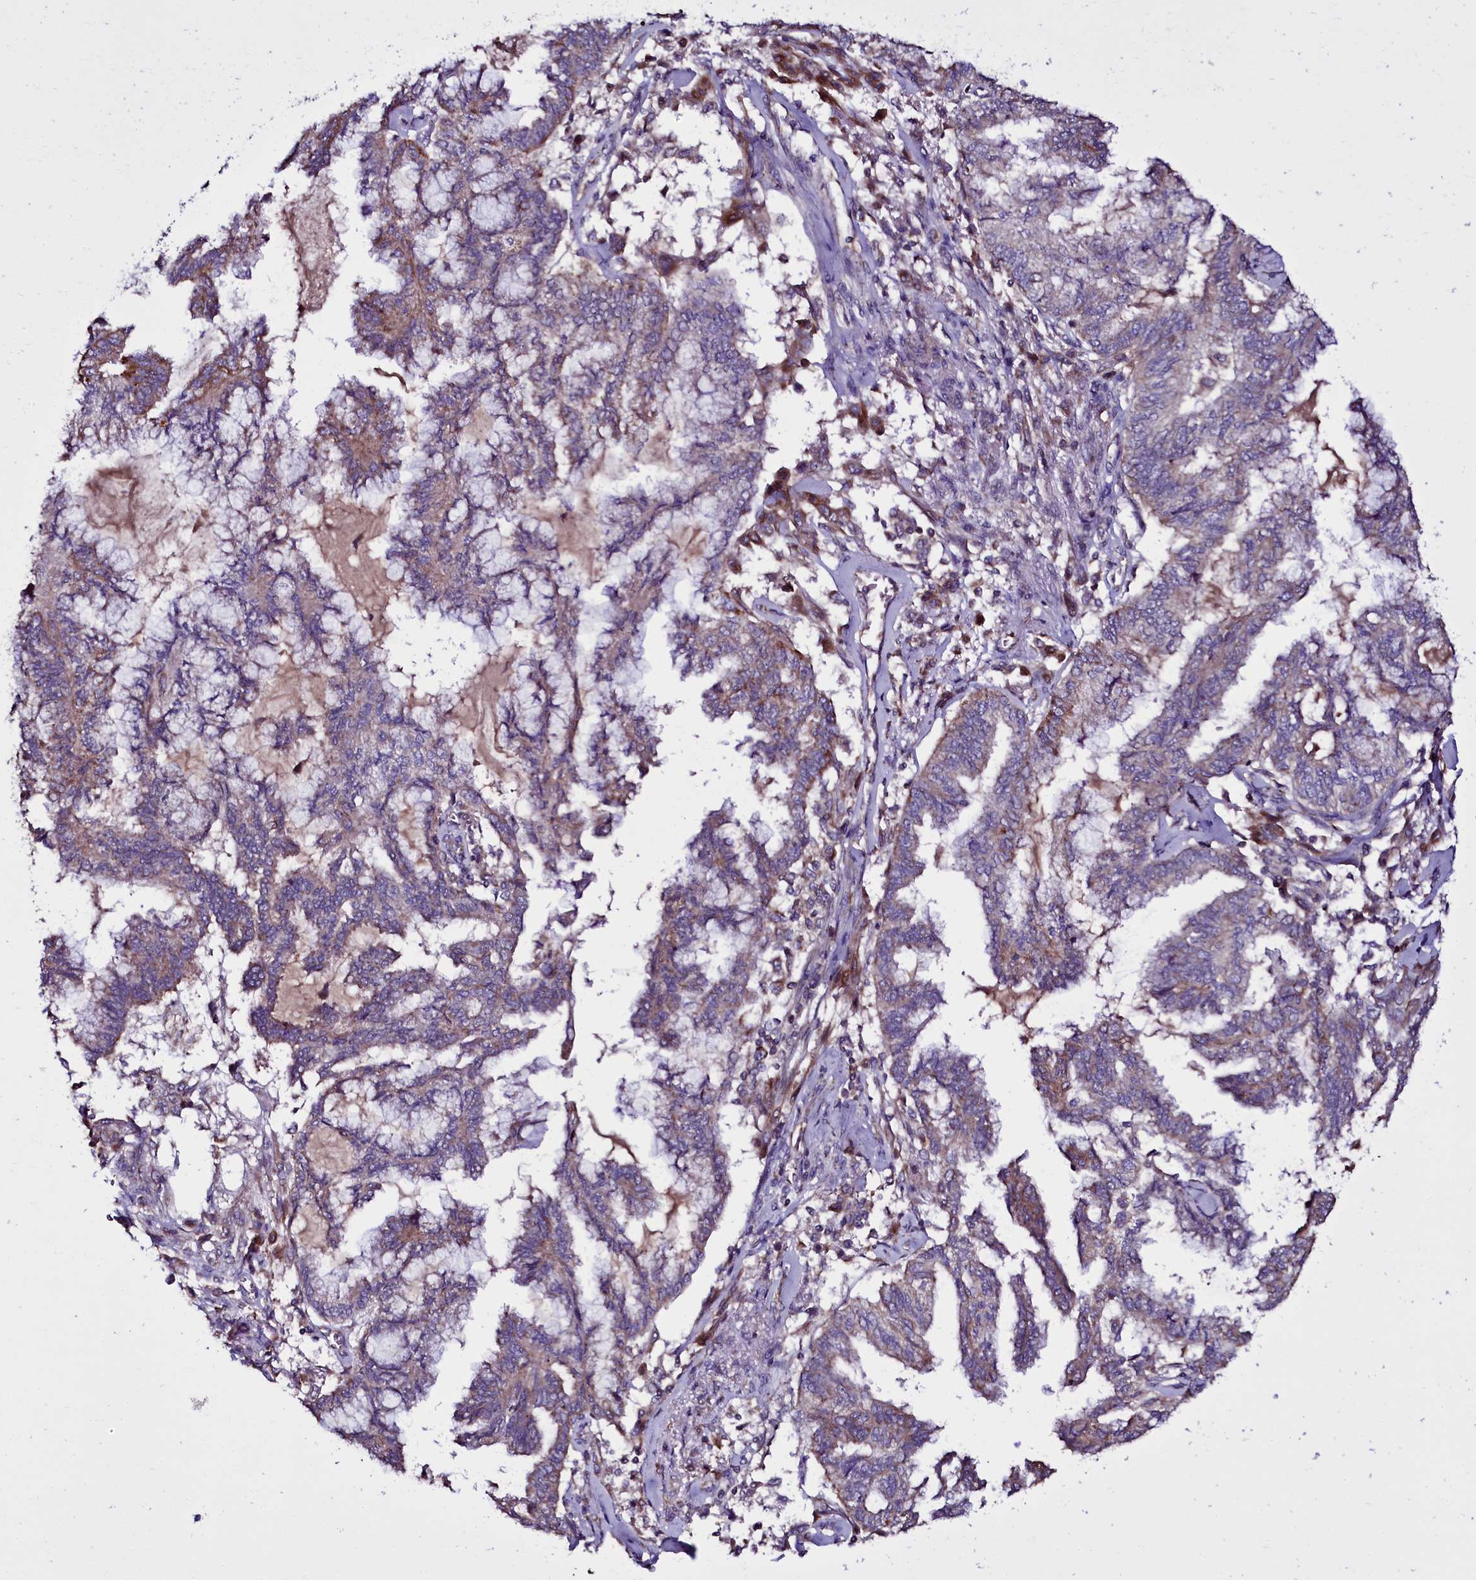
{"staining": {"intensity": "weak", "quantity": "25%-75%", "location": "cytoplasmic/membranous"}, "tissue": "endometrial cancer", "cell_type": "Tumor cells", "image_type": "cancer", "snomed": [{"axis": "morphology", "description": "Adenocarcinoma, NOS"}, {"axis": "topography", "description": "Endometrium"}], "caption": "Immunohistochemistry (DAB) staining of endometrial adenocarcinoma demonstrates weak cytoplasmic/membranous protein positivity in approximately 25%-75% of tumor cells.", "gene": "NAA80", "patient": {"sex": "female", "age": 86}}